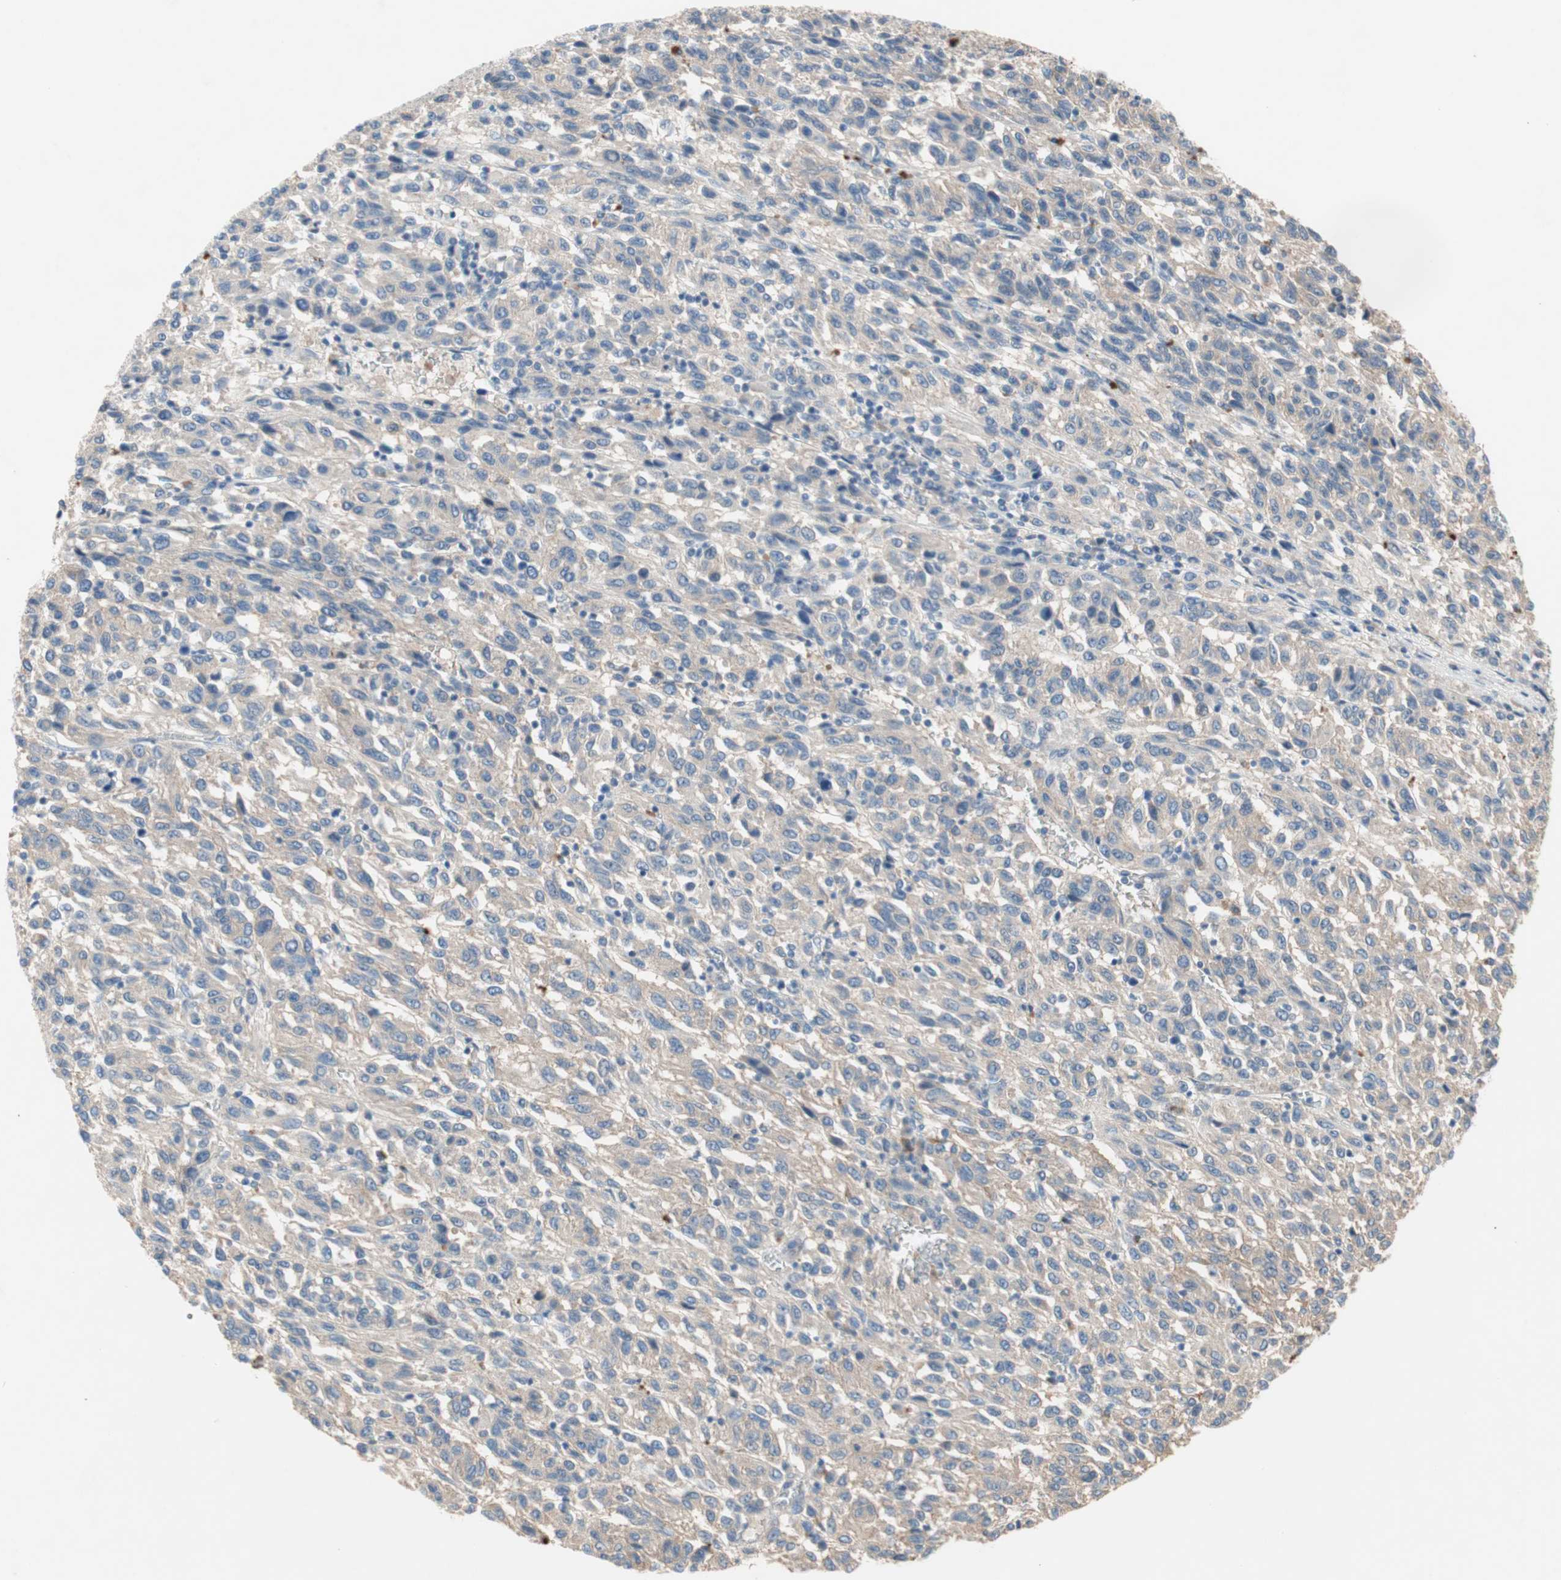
{"staining": {"intensity": "negative", "quantity": "none", "location": "none"}, "tissue": "melanoma", "cell_type": "Tumor cells", "image_type": "cancer", "snomed": [{"axis": "morphology", "description": "Malignant melanoma, Metastatic site"}, {"axis": "topography", "description": "Lung"}], "caption": "High magnification brightfield microscopy of melanoma stained with DAB (3,3'-diaminobenzidine) (brown) and counterstained with hematoxylin (blue): tumor cells show no significant expression. The staining is performed using DAB brown chromogen with nuclei counter-stained in using hematoxylin.", "gene": "GLUL", "patient": {"sex": "male", "age": 64}}